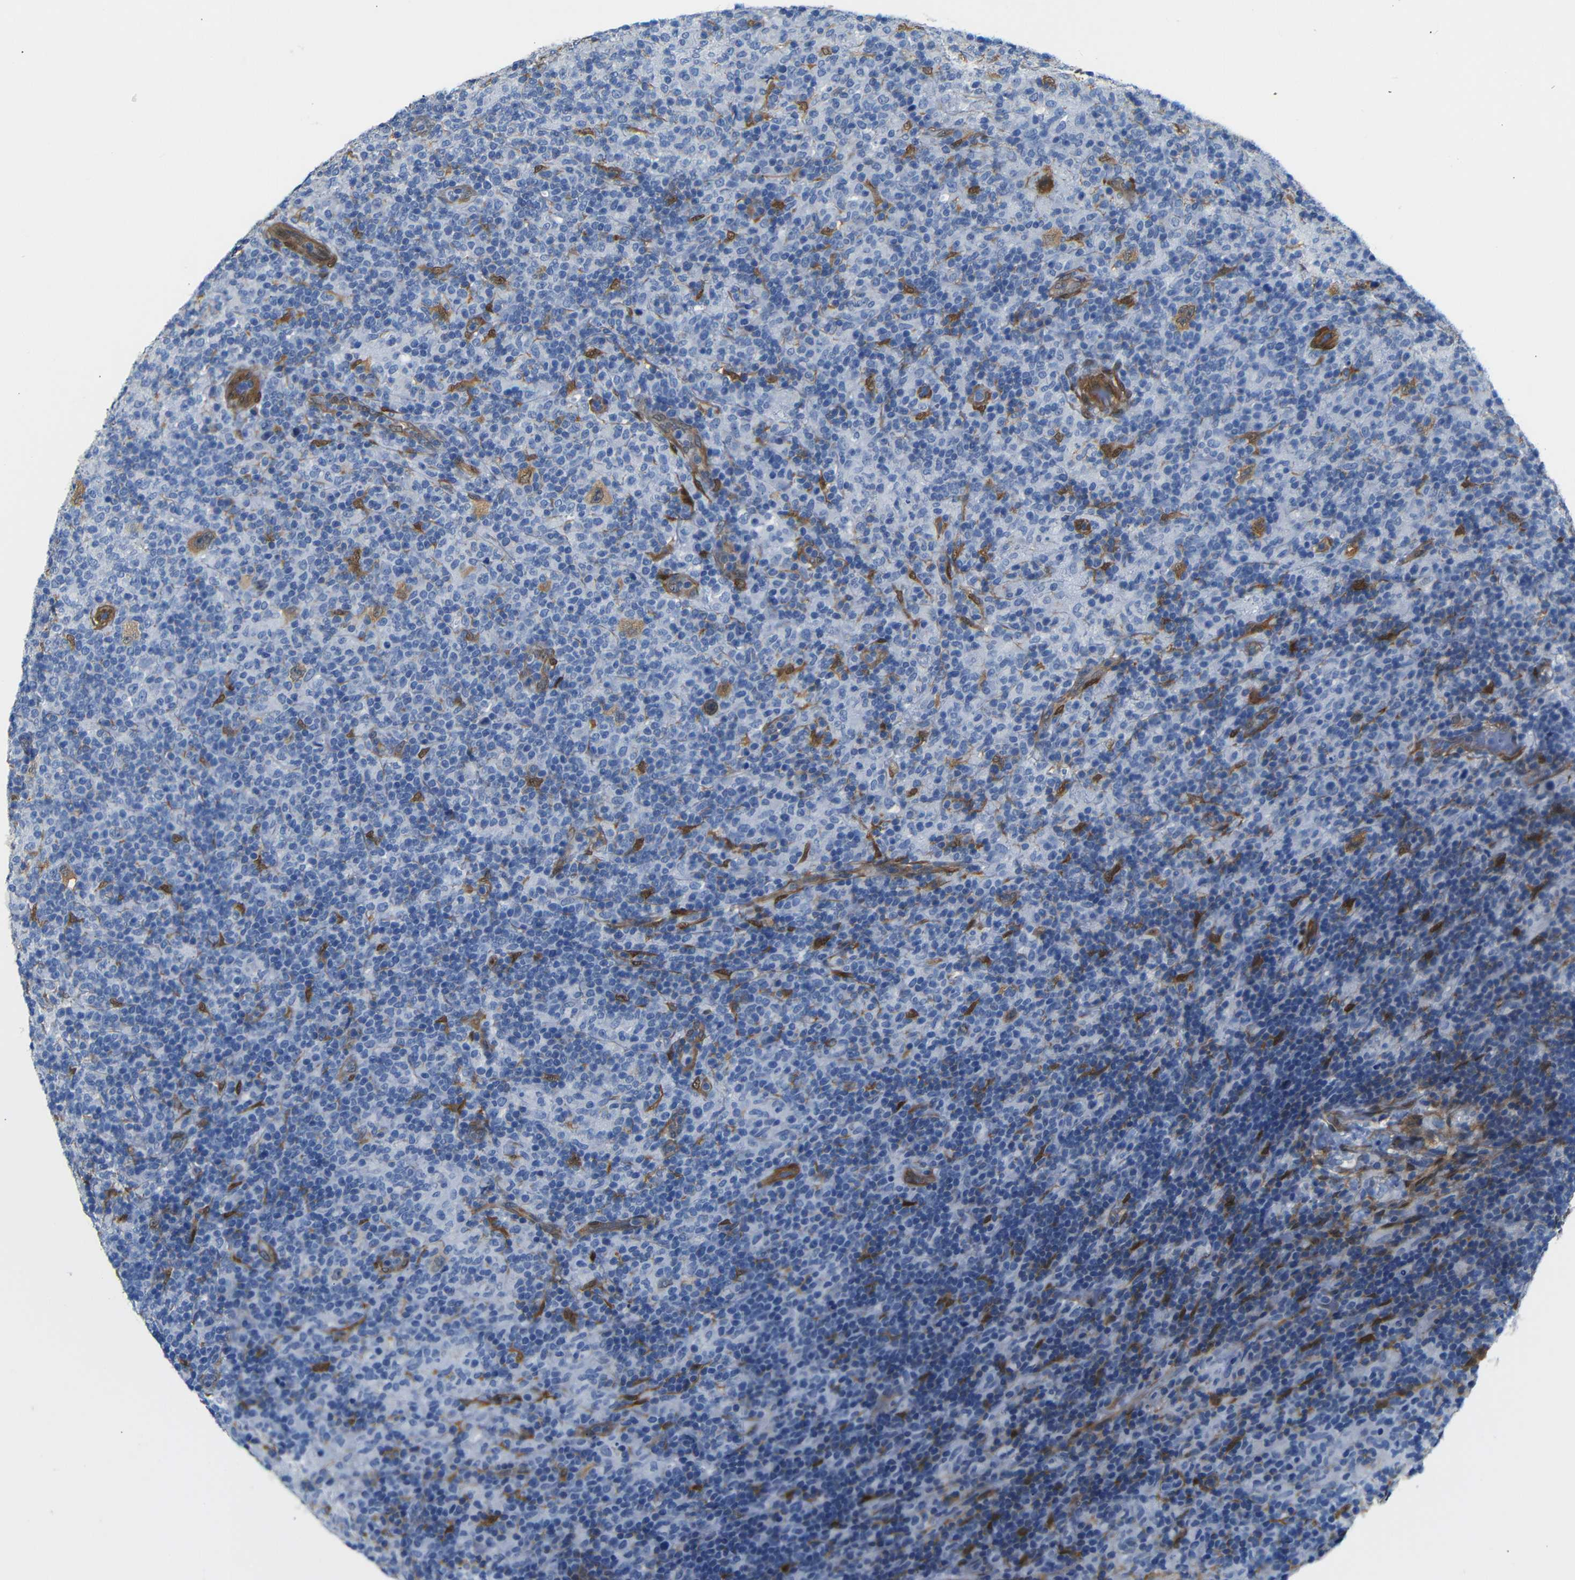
{"staining": {"intensity": "weak", "quantity": ">75%", "location": "cytoplasmic/membranous"}, "tissue": "lymphoma", "cell_type": "Tumor cells", "image_type": "cancer", "snomed": [{"axis": "morphology", "description": "Hodgkin's disease, NOS"}, {"axis": "topography", "description": "Lymph node"}], "caption": "Weak cytoplasmic/membranous protein positivity is present in approximately >75% of tumor cells in Hodgkin's disease.", "gene": "YAP1", "patient": {"sex": "male", "age": 70}}